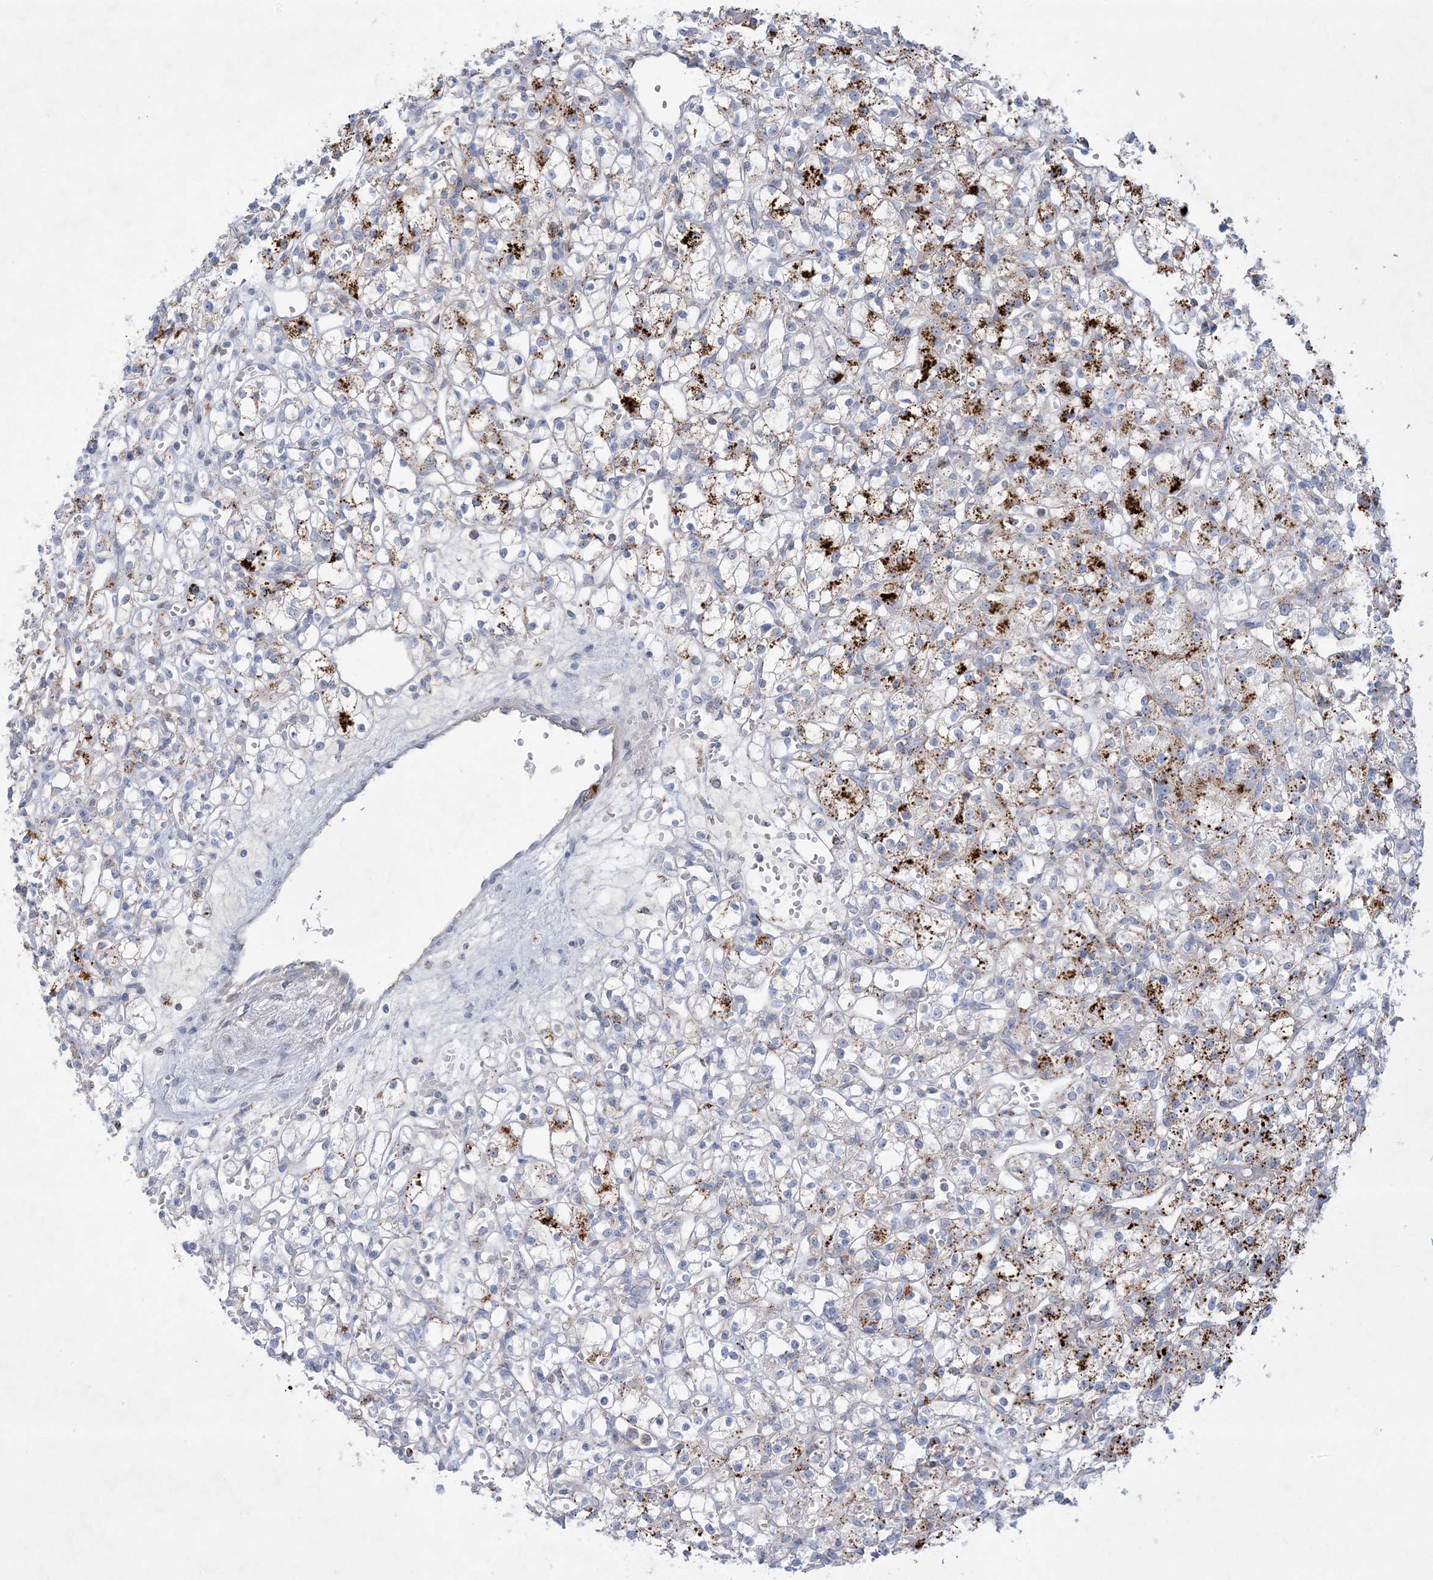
{"staining": {"intensity": "strong", "quantity": "<25%", "location": "cytoplasmic/membranous"}, "tissue": "renal cancer", "cell_type": "Tumor cells", "image_type": "cancer", "snomed": [{"axis": "morphology", "description": "Adenocarcinoma, NOS"}, {"axis": "topography", "description": "Kidney"}], "caption": "Immunohistochemistry (IHC) of renal cancer (adenocarcinoma) demonstrates medium levels of strong cytoplasmic/membranous staining in about <25% of tumor cells. Immunohistochemistry (IHC) stains the protein in brown and the nuclei are stained blue.", "gene": "KCTD6", "patient": {"sex": "female", "age": 59}}